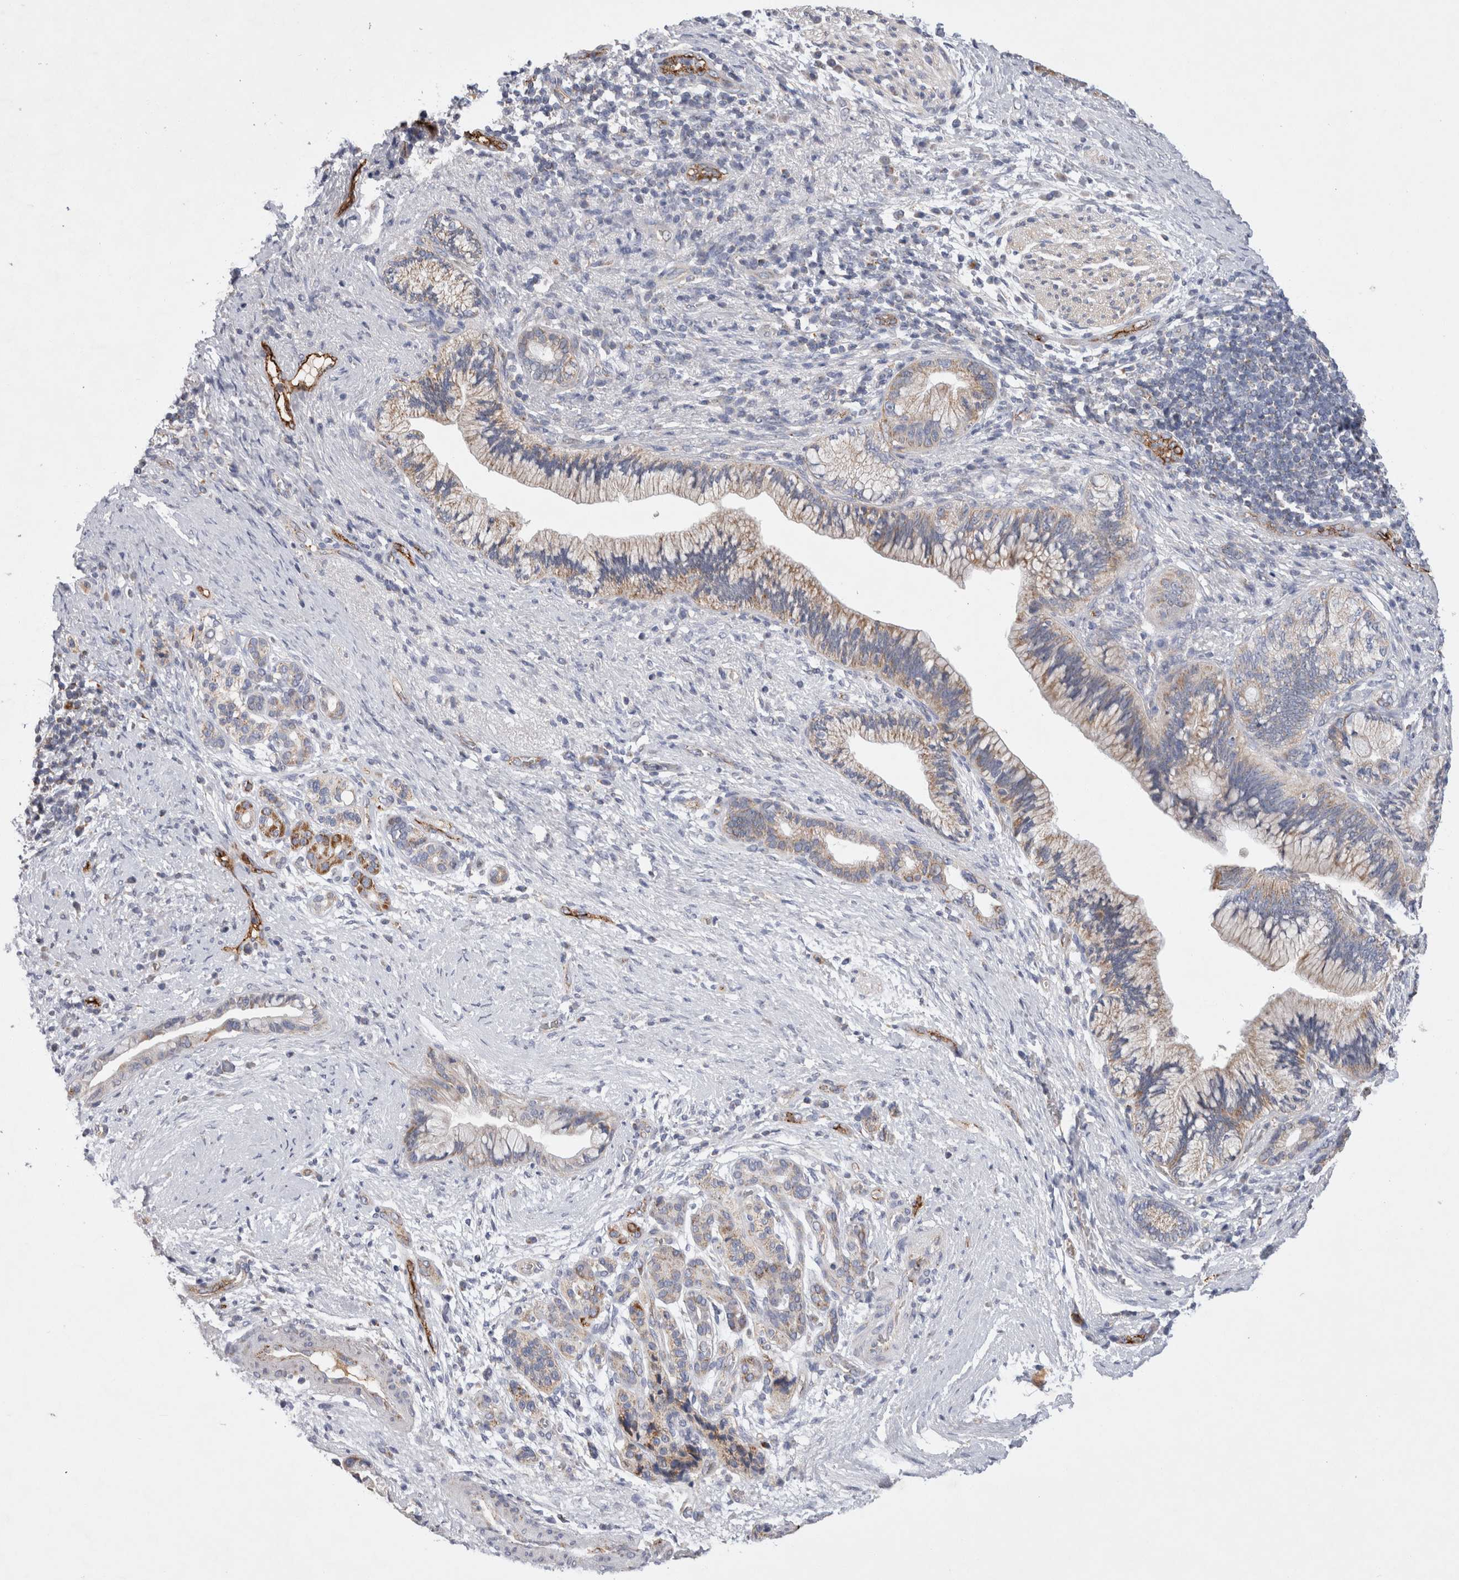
{"staining": {"intensity": "moderate", "quantity": "25%-75%", "location": "cytoplasmic/membranous"}, "tissue": "pancreatic cancer", "cell_type": "Tumor cells", "image_type": "cancer", "snomed": [{"axis": "morphology", "description": "Adenocarcinoma, NOS"}, {"axis": "topography", "description": "Pancreas"}], "caption": "A brown stain highlights moderate cytoplasmic/membranous expression of a protein in human pancreatic adenocarcinoma tumor cells.", "gene": "IARS2", "patient": {"sex": "male", "age": 59}}